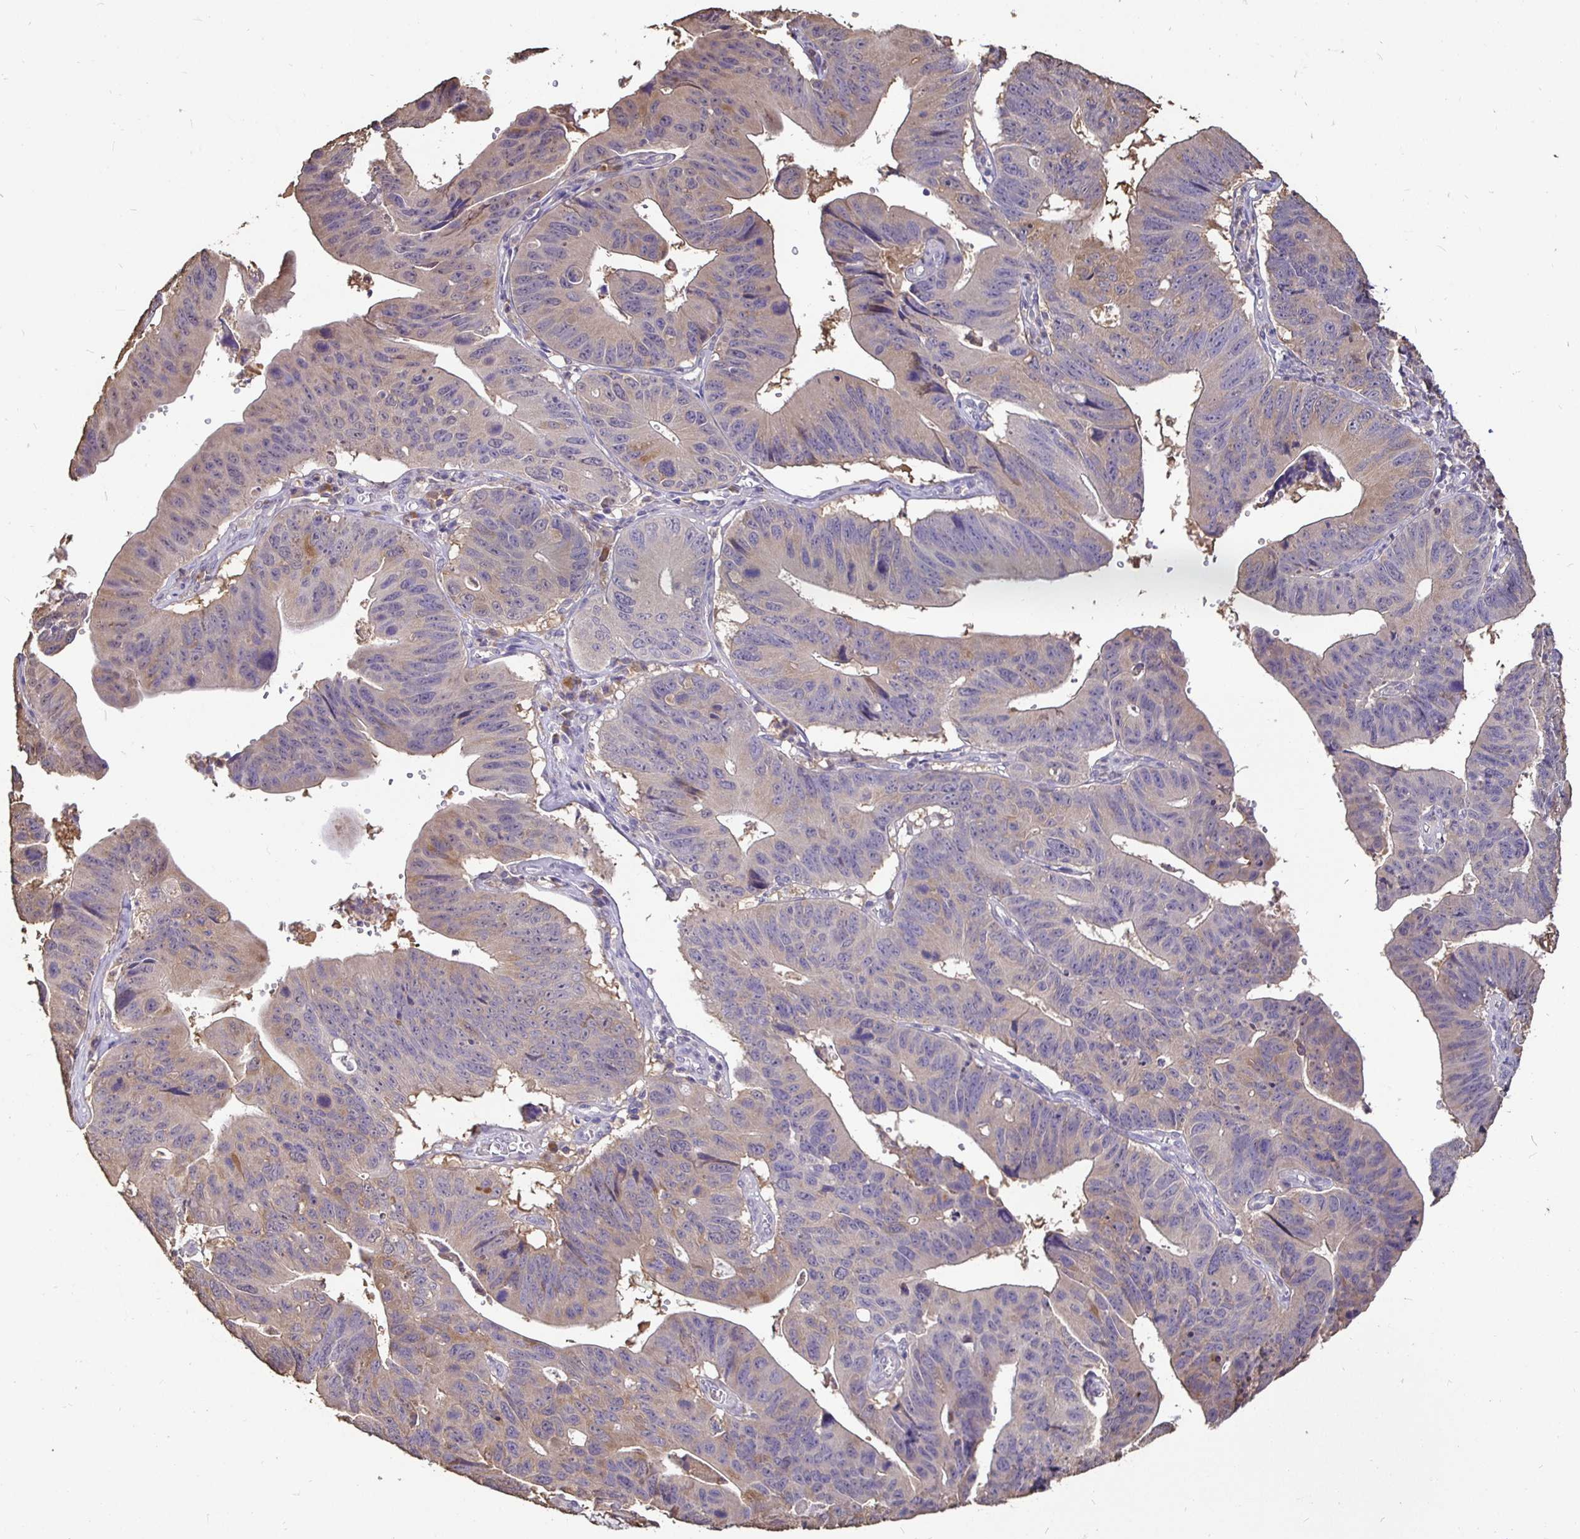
{"staining": {"intensity": "weak", "quantity": "<25%", "location": "cytoplasmic/membranous"}, "tissue": "stomach cancer", "cell_type": "Tumor cells", "image_type": "cancer", "snomed": [{"axis": "morphology", "description": "Adenocarcinoma, NOS"}, {"axis": "topography", "description": "Stomach"}], "caption": "This is an immunohistochemistry micrograph of human stomach cancer (adenocarcinoma). There is no expression in tumor cells.", "gene": "MAPK8IP3", "patient": {"sex": "male", "age": 59}}